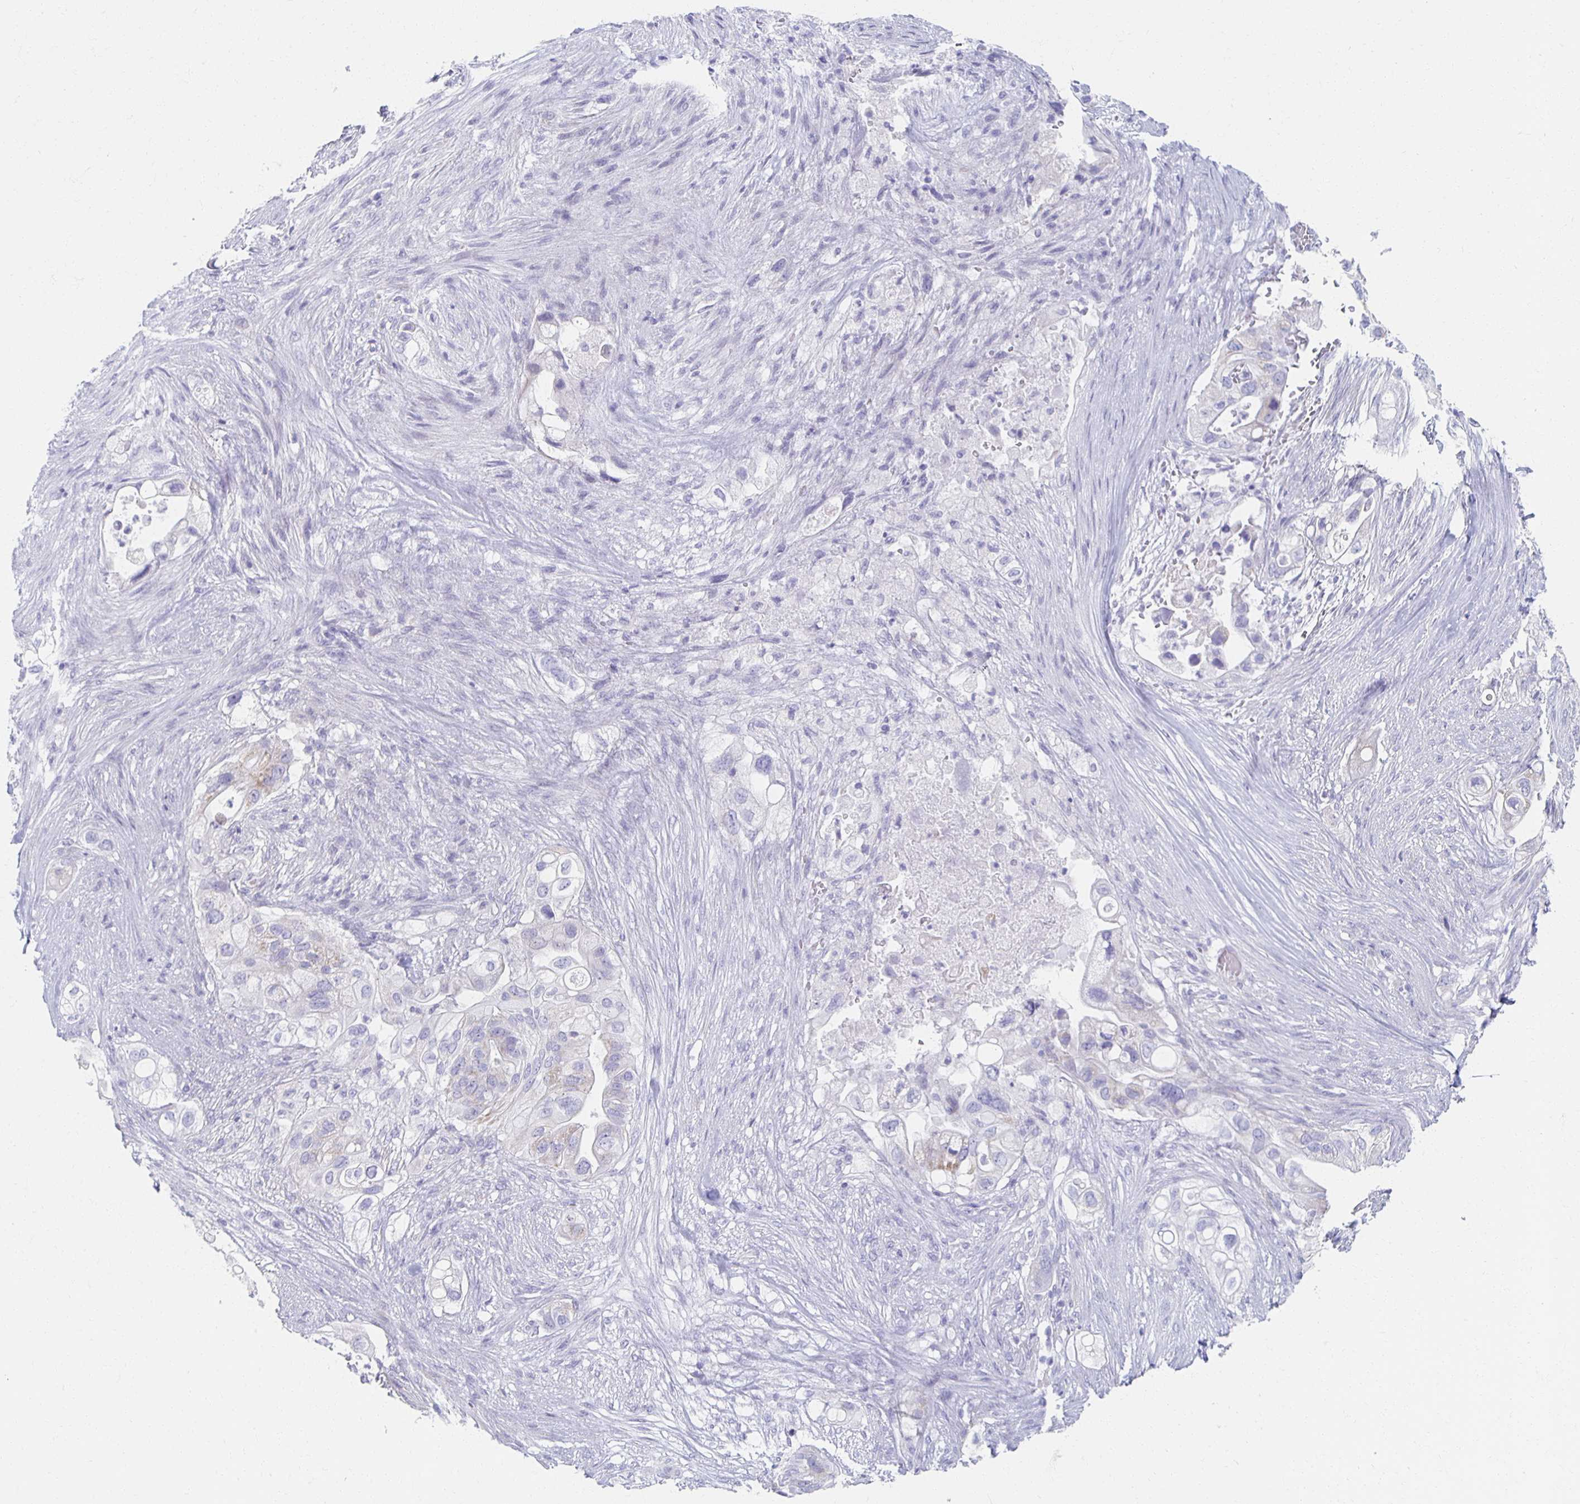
{"staining": {"intensity": "negative", "quantity": "none", "location": "none"}, "tissue": "pancreatic cancer", "cell_type": "Tumor cells", "image_type": "cancer", "snomed": [{"axis": "morphology", "description": "Adenocarcinoma, NOS"}, {"axis": "topography", "description": "Pancreas"}], "caption": "An image of human pancreatic cancer (adenocarcinoma) is negative for staining in tumor cells.", "gene": "TEX44", "patient": {"sex": "female", "age": 72}}